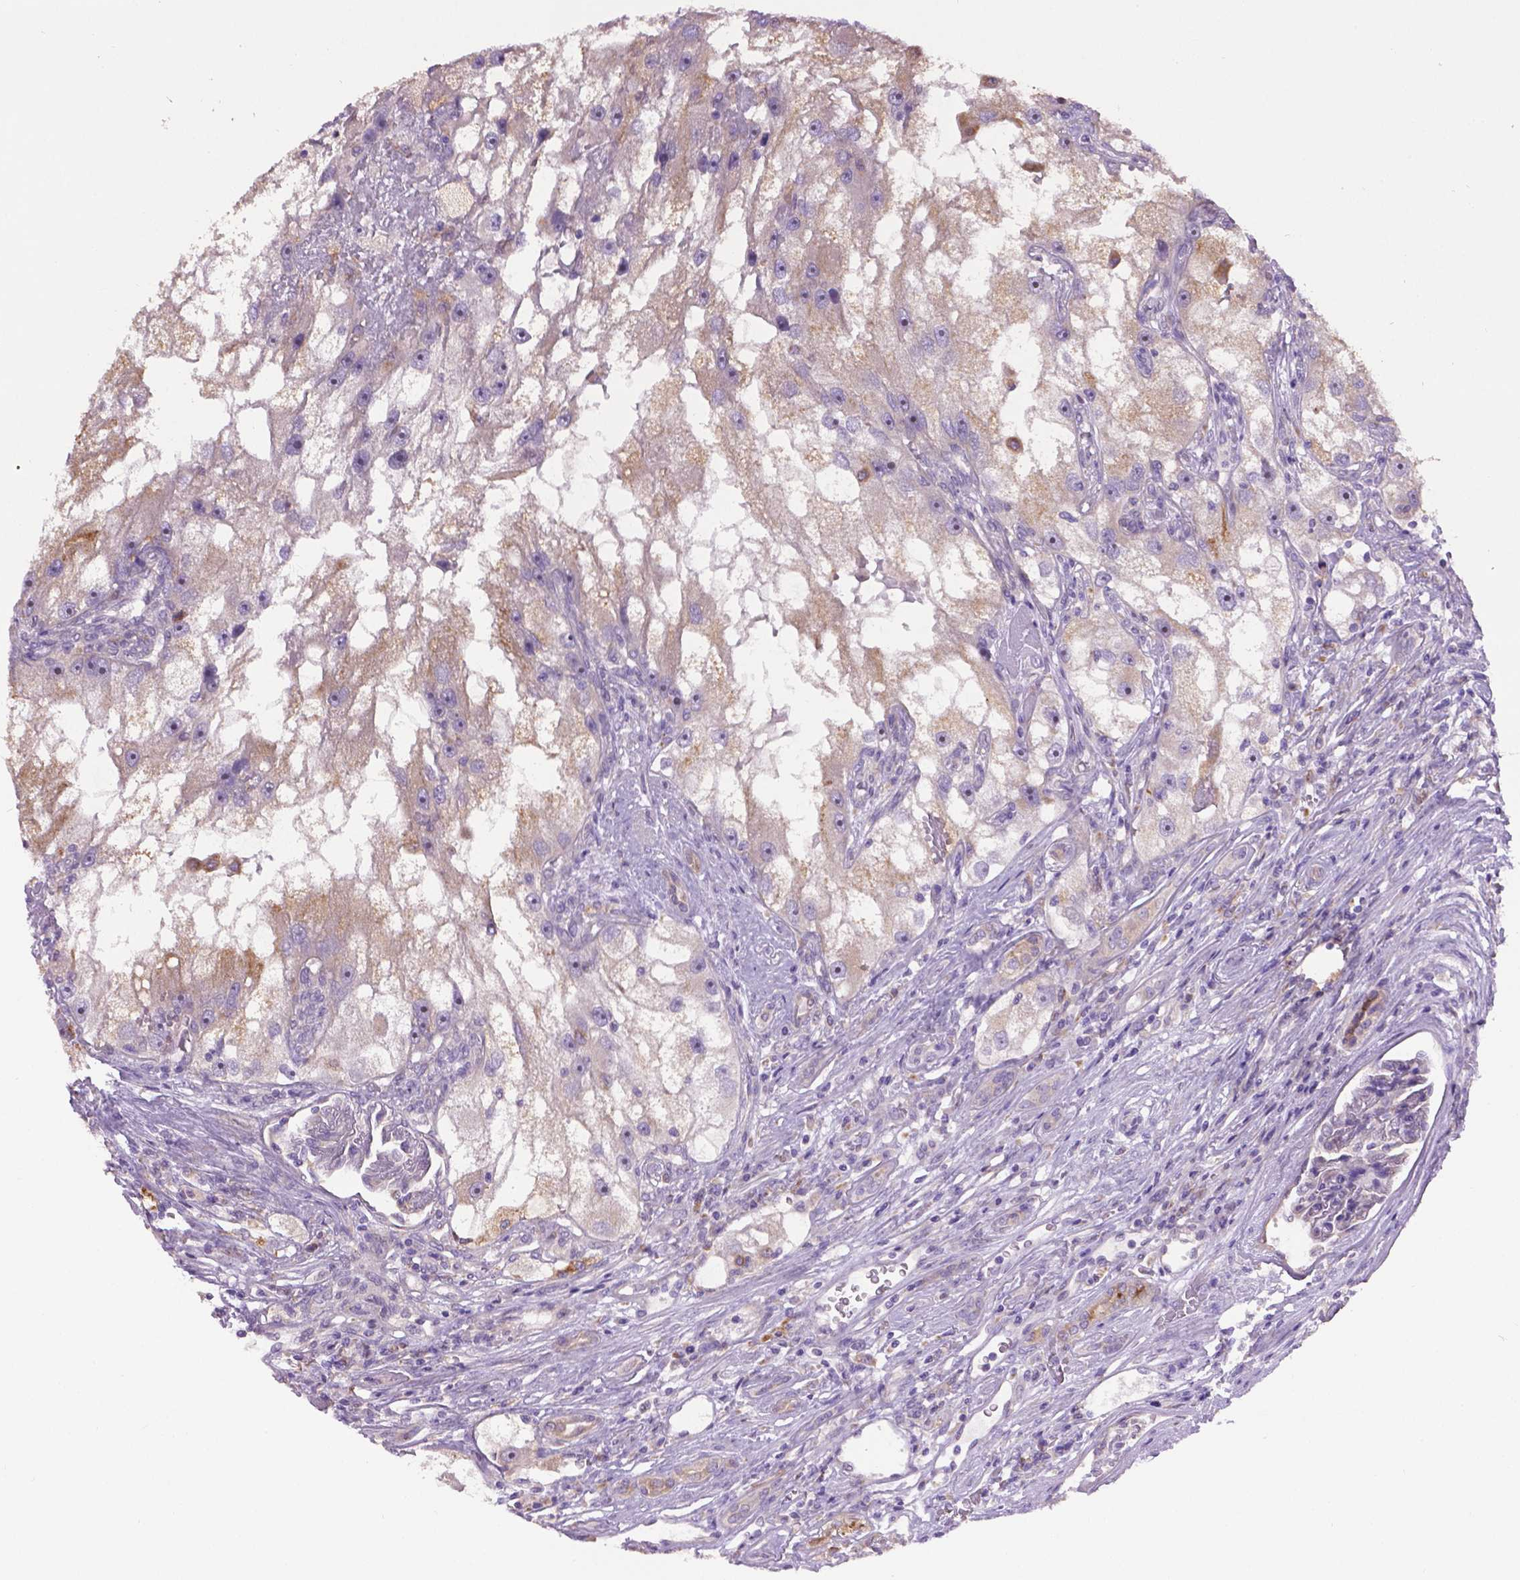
{"staining": {"intensity": "weak", "quantity": "25%-75%", "location": "cytoplasmic/membranous"}, "tissue": "renal cancer", "cell_type": "Tumor cells", "image_type": "cancer", "snomed": [{"axis": "morphology", "description": "Adenocarcinoma, NOS"}, {"axis": "topography", "description": "Kidney"}], "caption": "About 25%-75% of tumor cells in renal adenocarcinoma show weak cytoplasmic/membranous protein staining as visualized by brown immunohistochemical staining.", "gene": "CDH7", "patient": {"sex": "male", "age": 63}}